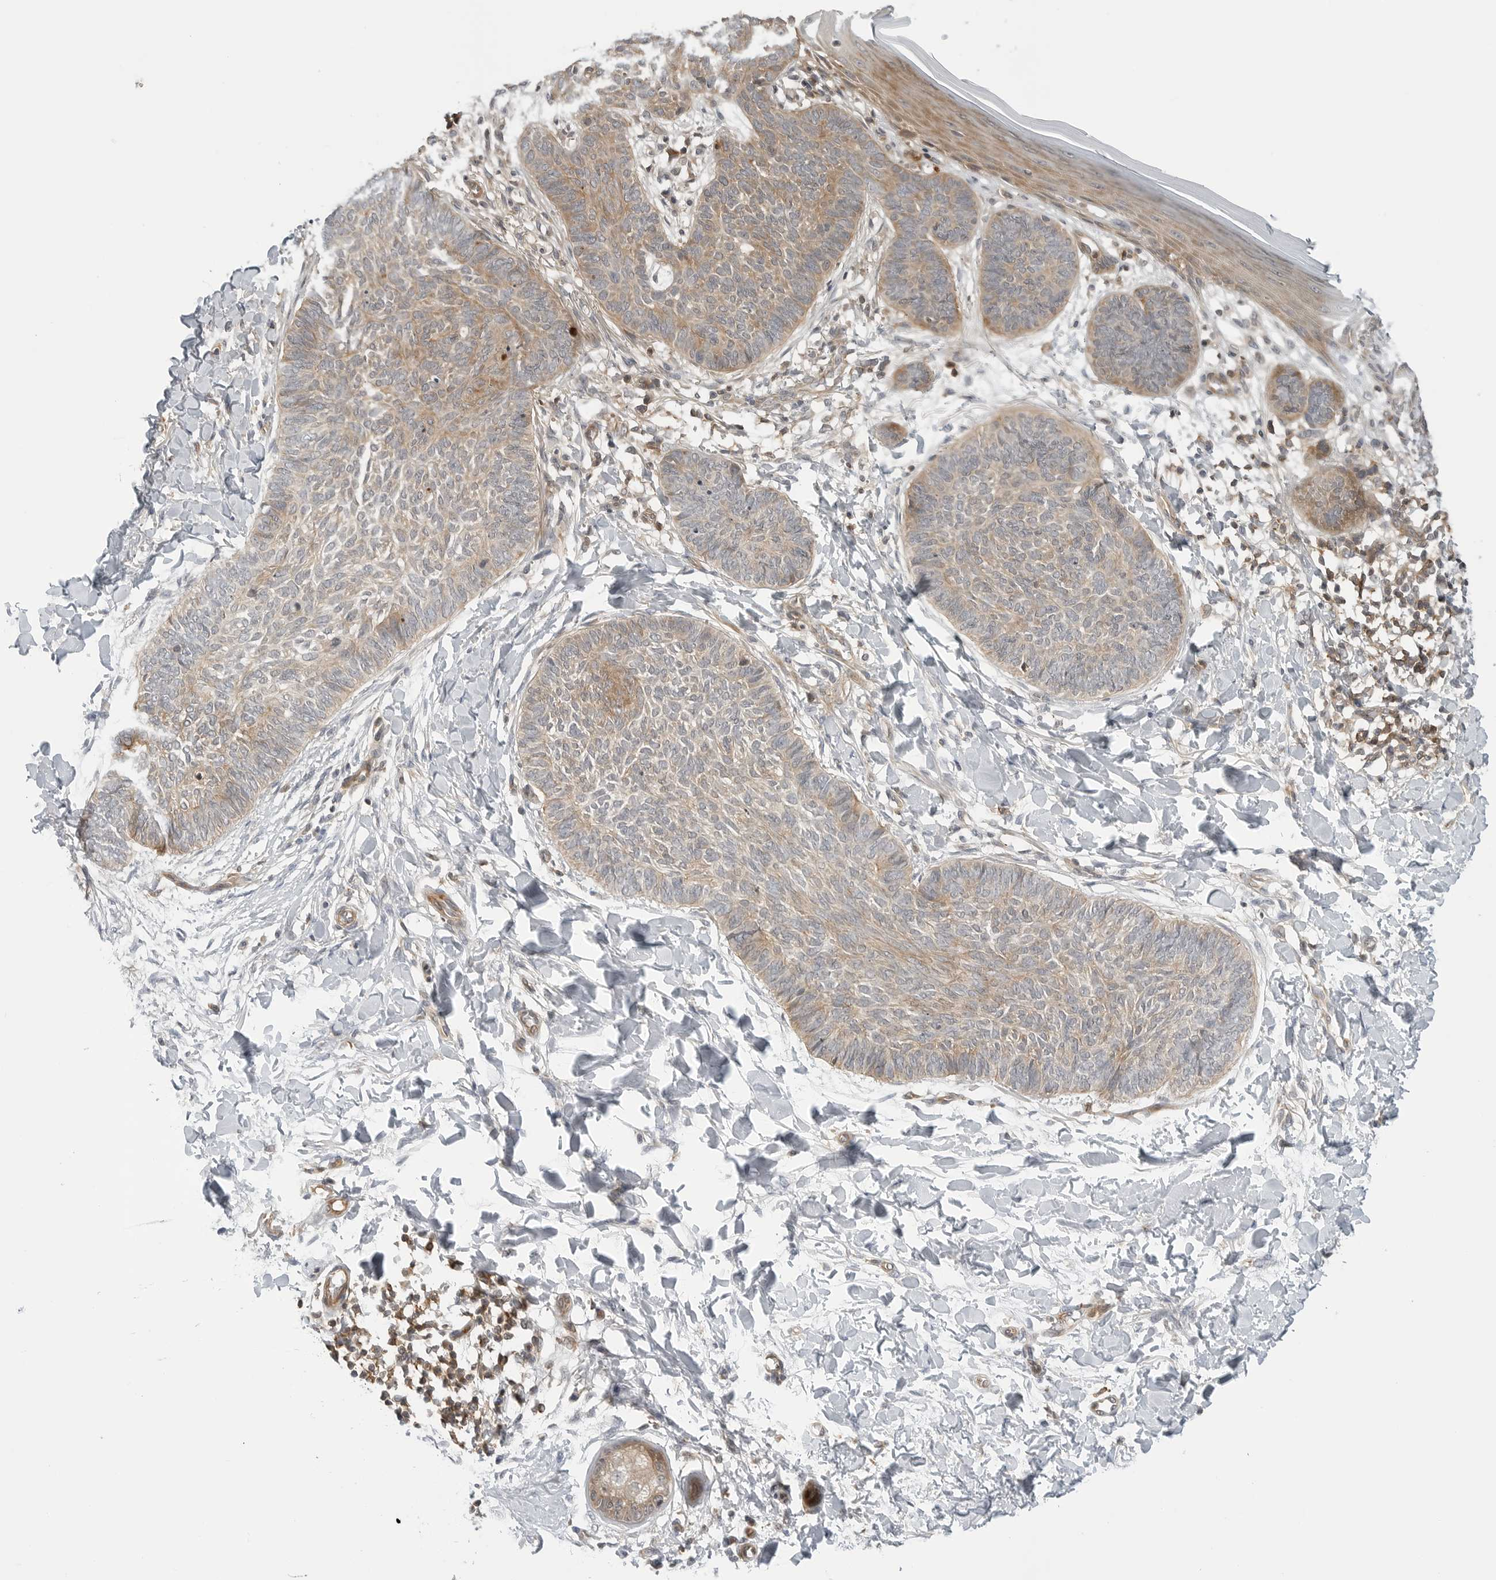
{"staining": {"intensity": "moderate", "quantity": ">75%", "location": "cytoplasmic/membranous"}, "tissue": "skin cancer", "cell_type": "Tumor cells", "image_type": "cancer", "snomed": [{"axis": "morphology", "description": "Normal tissue, NOS"}, {"axis": "morphology", "description": "Basal cell carcinoma"}, {"axis": "topography", "description": "Skin"}], "caption": "Skin cancer (basal cell carcinoma) was stained to show a protein in brown. There is medium levels of moderate cytoplasmic/membranous positivity in approximately >75% of tumor cells.", "gene": "STXBP3", "patient": {"sex": "male", "age": 50}}